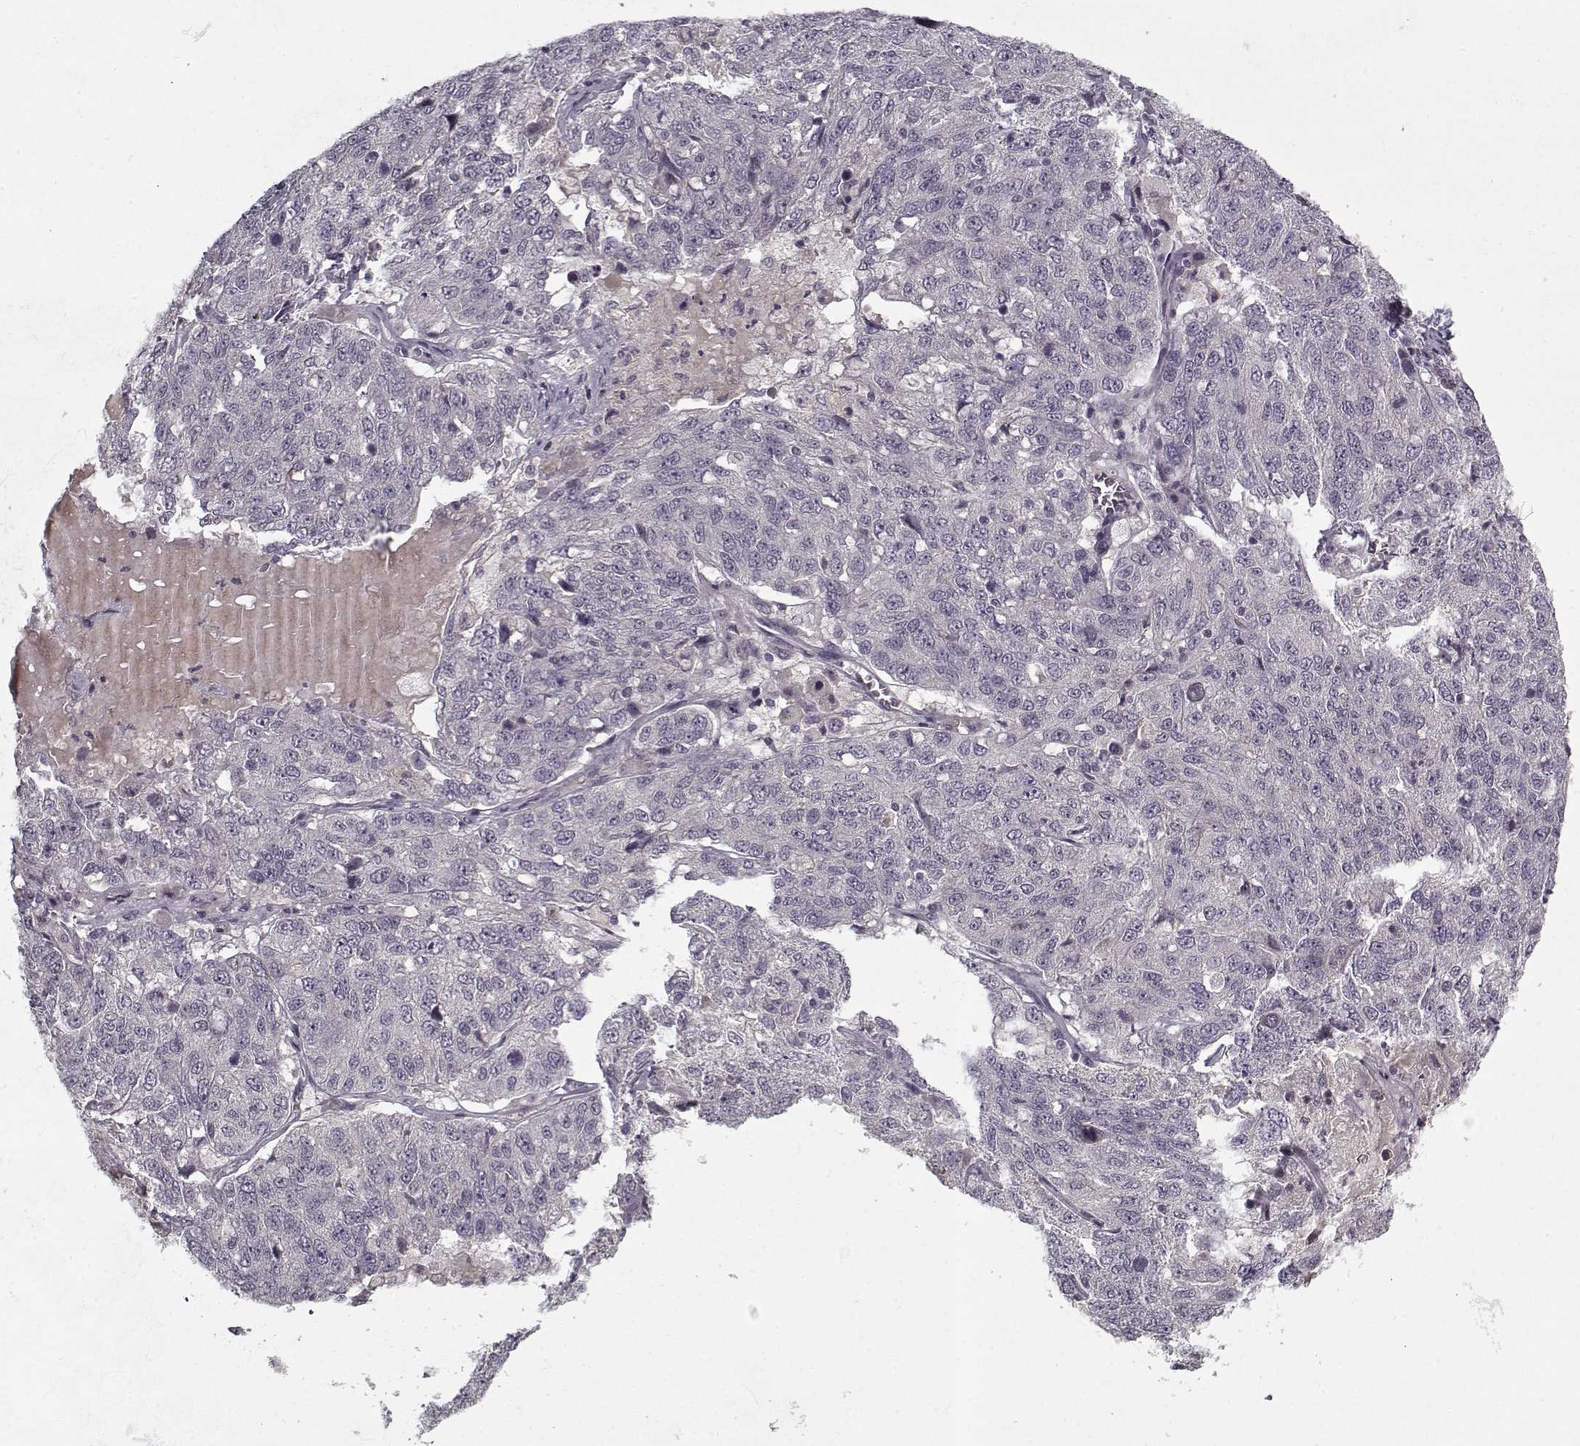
{"staining": {"intensity": "negative", "quantity": "none", "location": "none"}, "tissue": "ovarian cancer", "cell_type": "Tumor cells", "image_type": "cancer", "snomed": [{"axis": "morphology", "description": "Cystadenocarcinoma, serous, NOS"}, {"axis": "topography", "description": "Ovary"}], "caption": "Micrograph shows no protein expression in tumor cells of serous cystadenocarcinoma (ovarian) tissue.", "gene": "LAMA2", "patient": {"sex": "female", "age": 71}}